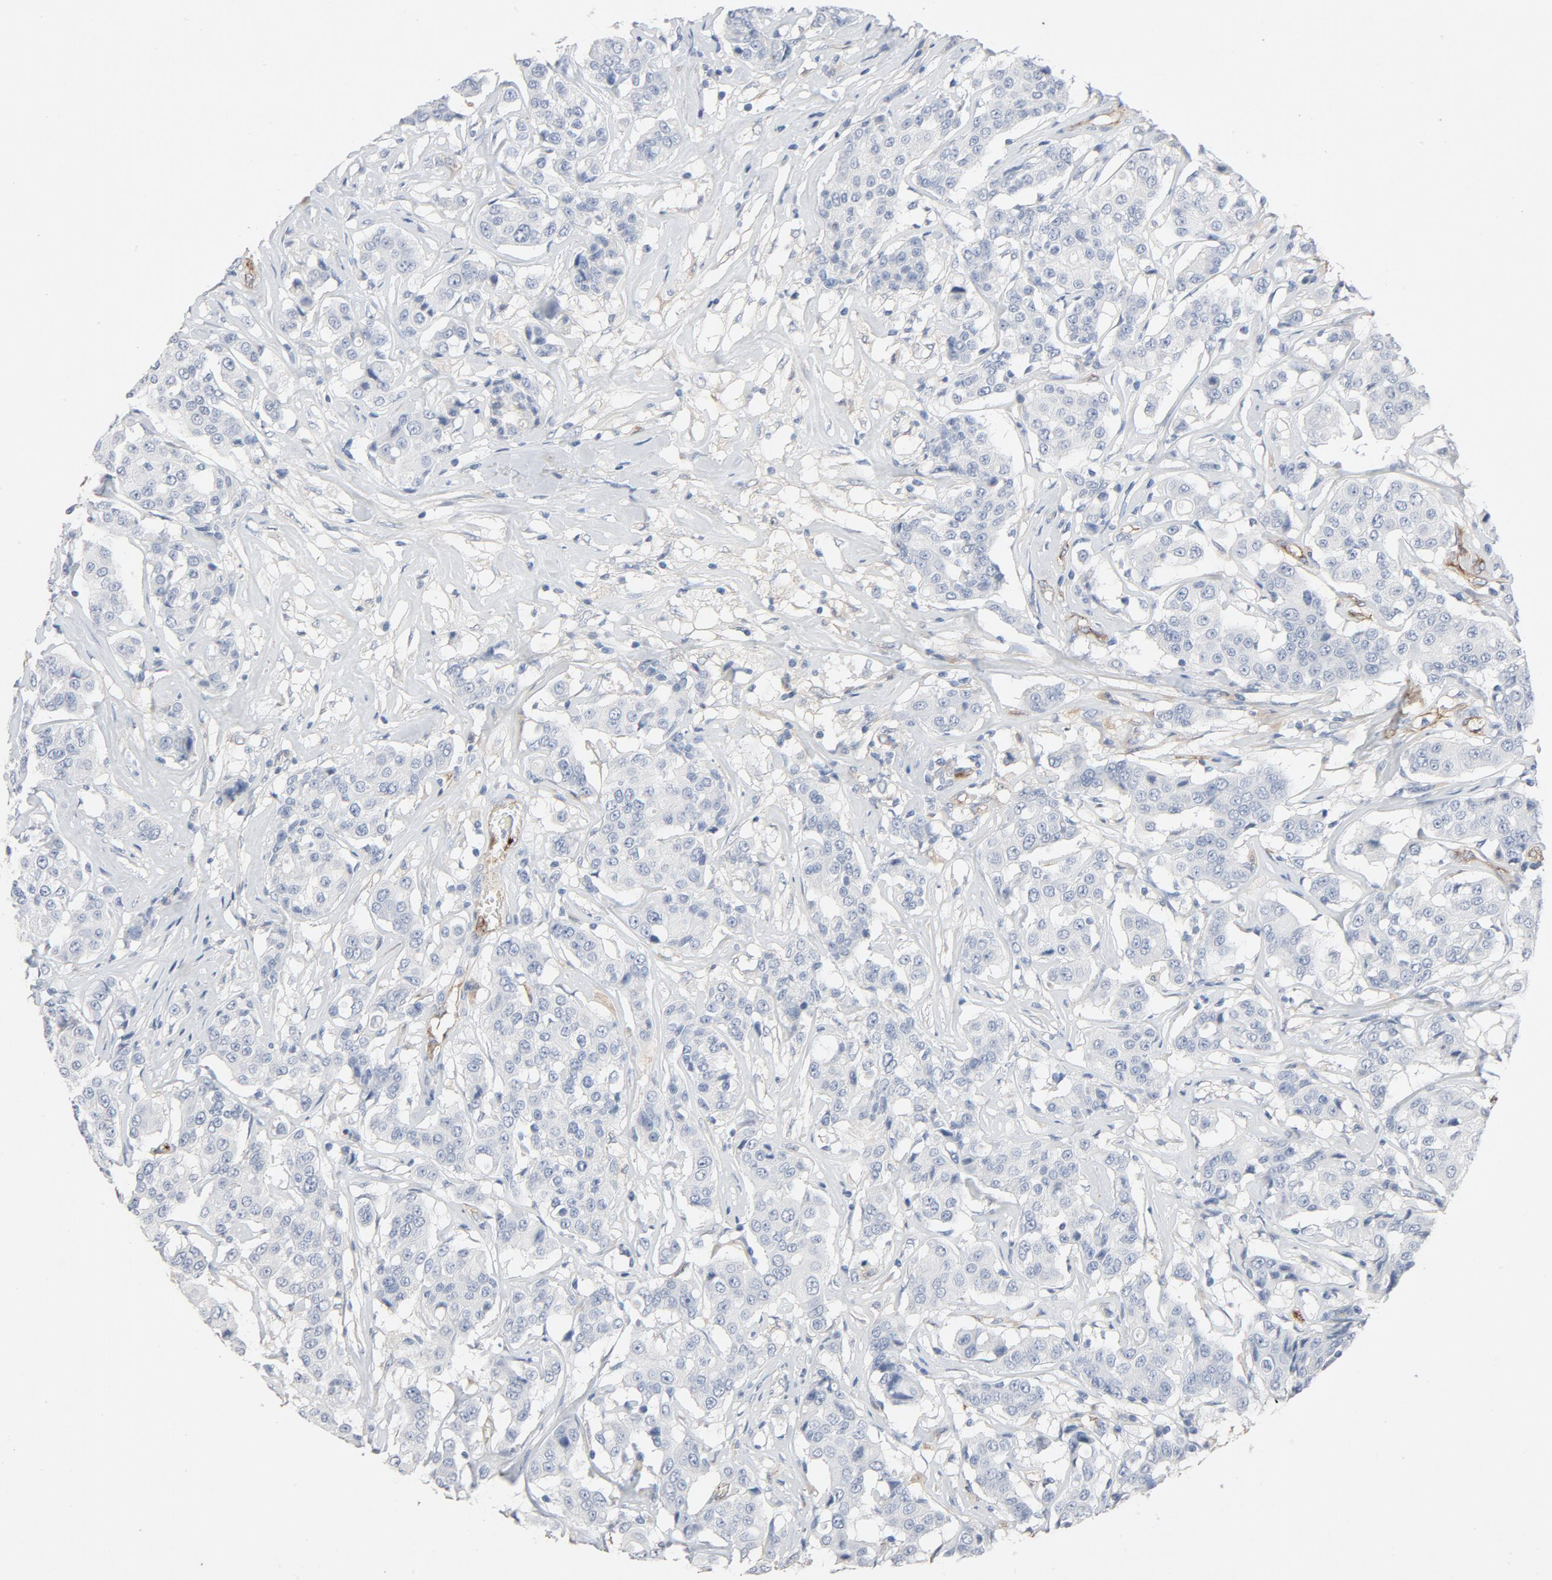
{"staining": {"intensity": "negative", "quantity": "none", "location": "none"}, "tissue": "breast cancer", "cell_type": "Tumor cells", "image_type": "cancer", "snomed": [{"axis": "morphology", "description": "Duct carcinoma"}, {"axis": "topography", "description": "Breast"}], "caption": "Immunohistochemistry (IHC) of human breast invasive ductal carcinoma demonstrates no expression in tumor cells.", "gene": "KDR", "patient": {"sex": "female", "age": 27}}